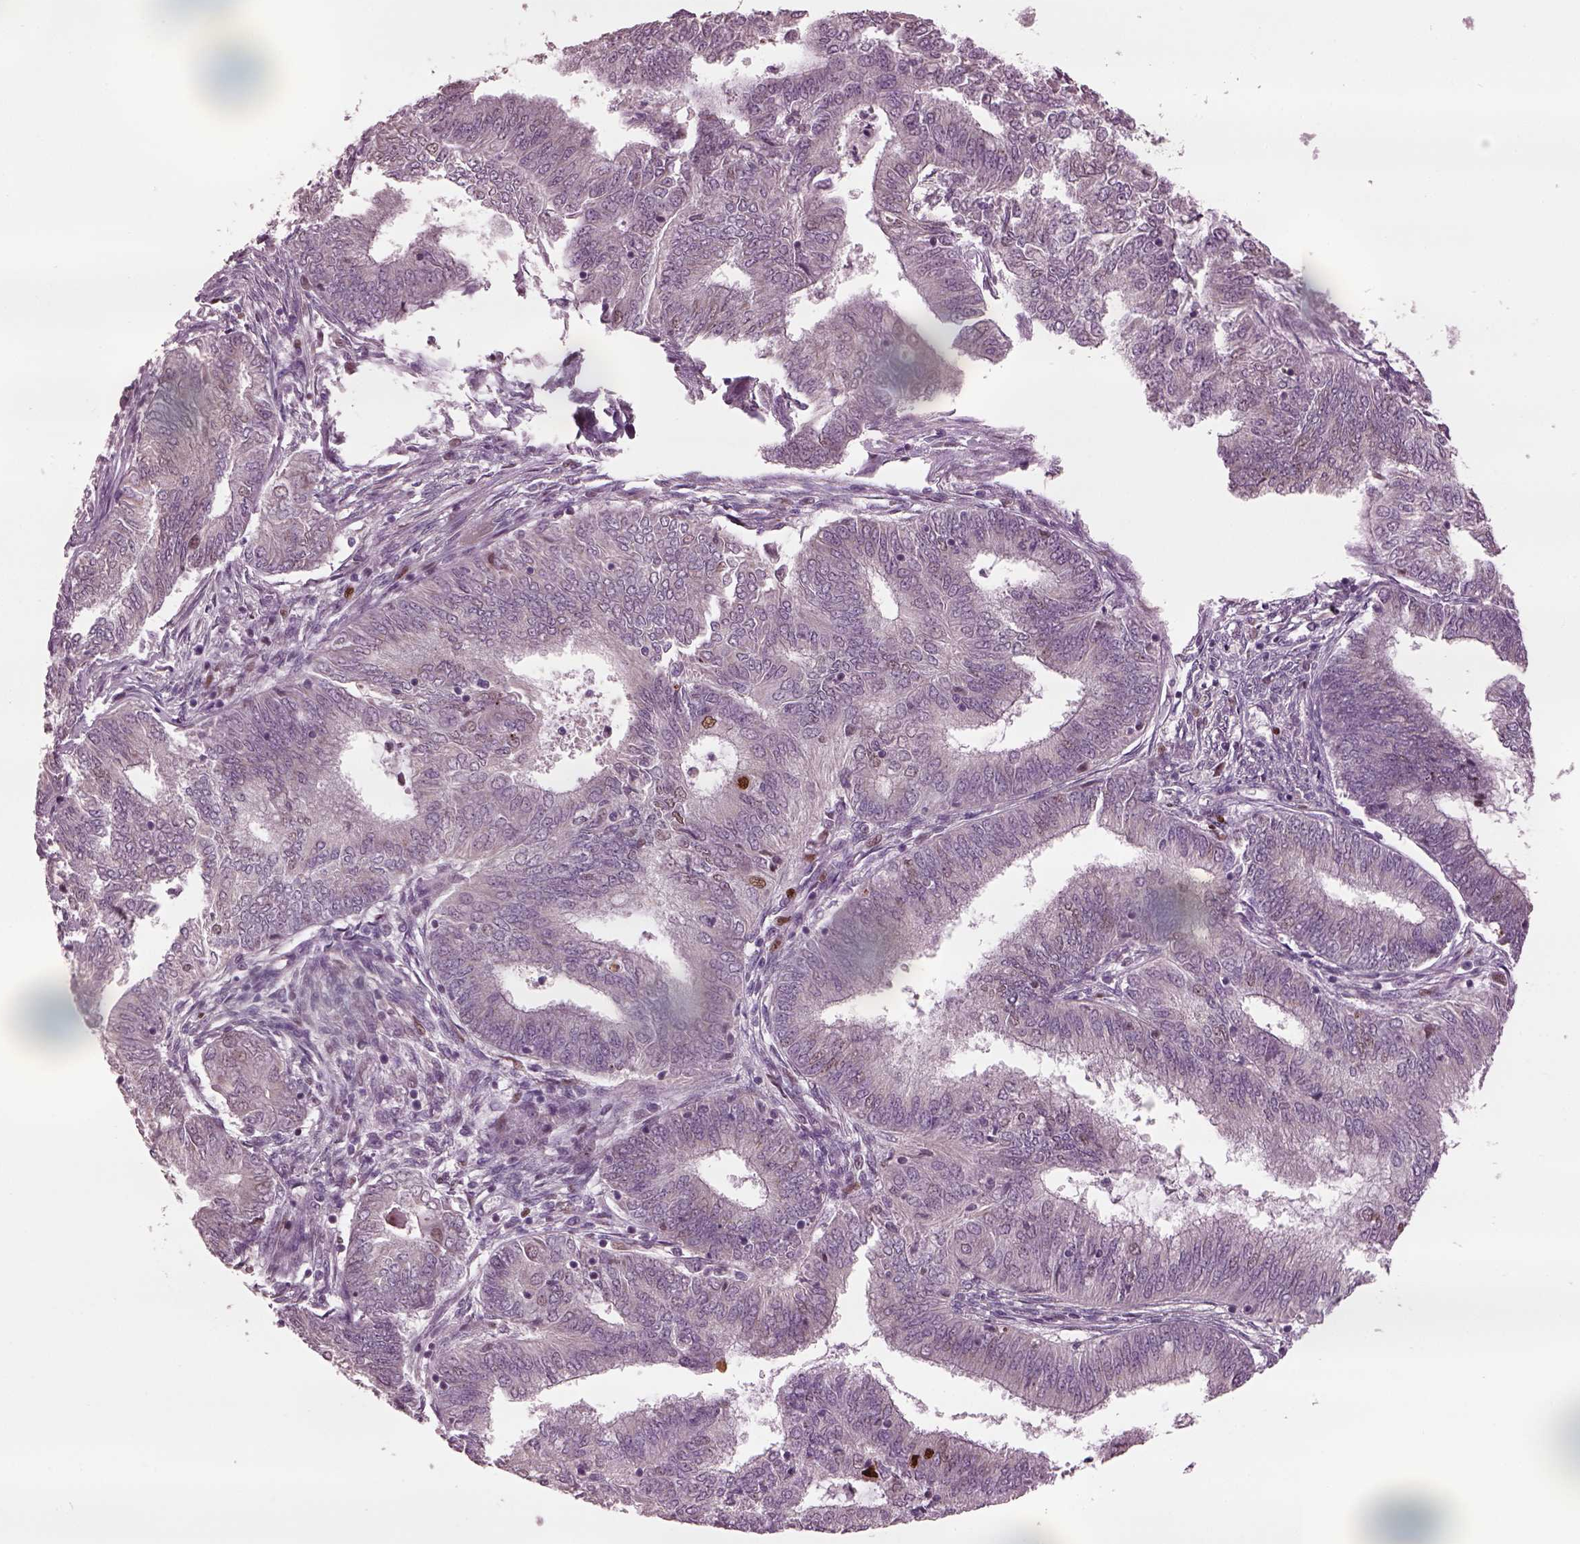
{"staining": {"intensity": "moderate", "quantity": "<25%", "location": "nuclear"}, "tissue": "endometrial cancer", "cell_type": "Tumor cells", "image_type": "cancer", "snomed": [{"axis": "morphology", "description": "Adenocarcinoma, NOS"}, {"axis": "topography", "description": "Endometrium"}], "caption": "Tumor cells display low levels of moderate nuclear positivity in about <25% of cells in endometrial adenocarcinoma. (brown staining indicates protein expression, while blue staining denotes nuclei).", "gene": "RUFY3", "patient": {"sex": "female", "age": 62}}